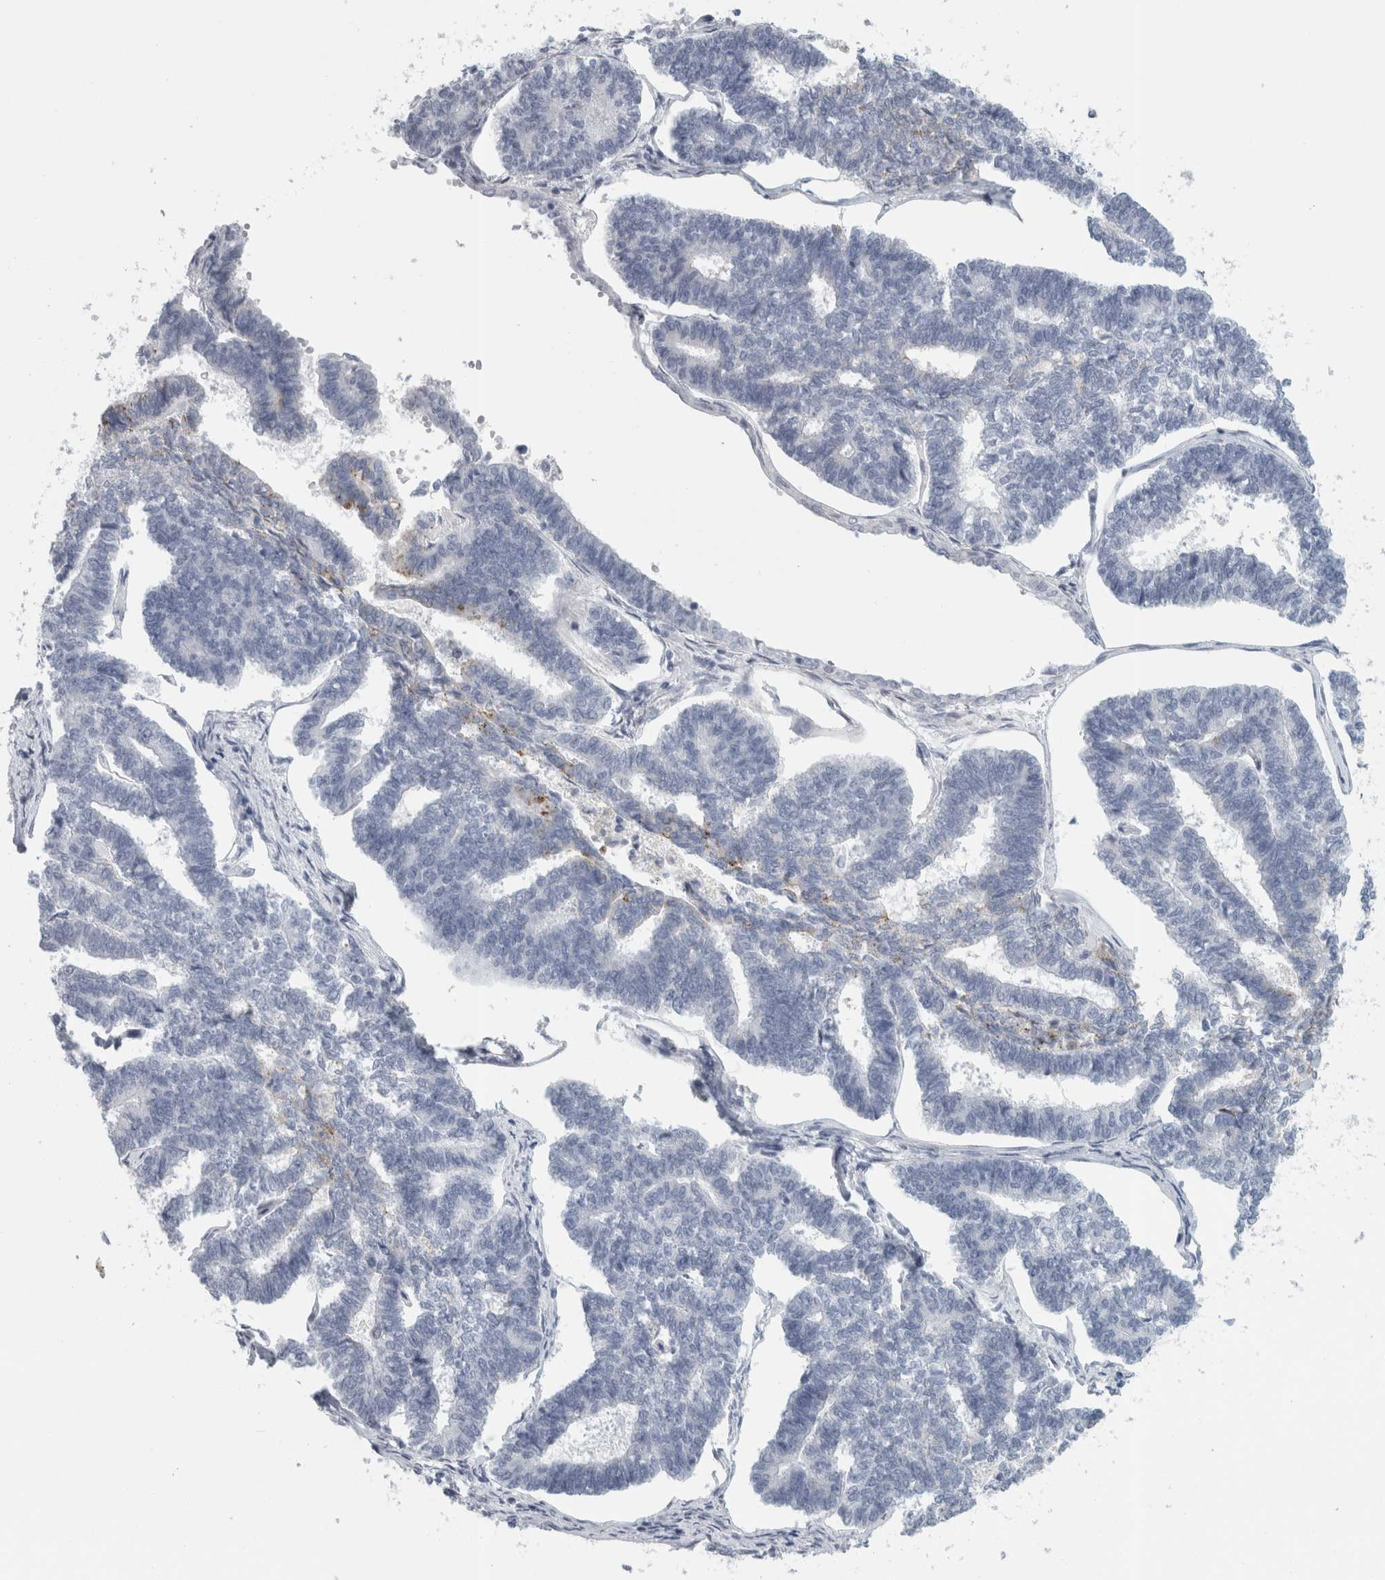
{"staining": {"intensity": "negative", "quantity": "none", "location": "none"}, "tissue": "endometrial cancer", "cell_type": "Tumor cells", "image_type": "cancer", "snomed": [{"axis": "morphology", "description": "Adenocarcinoma, NOS"}, {"axis": "topography", "description": "Endometrium"}], "caption": "Histopathology image shows no protein staining in tumor cells of endometrial cancer tissue.", "gene": "CPE", "patient": {"sex": "female", "age": 70}}